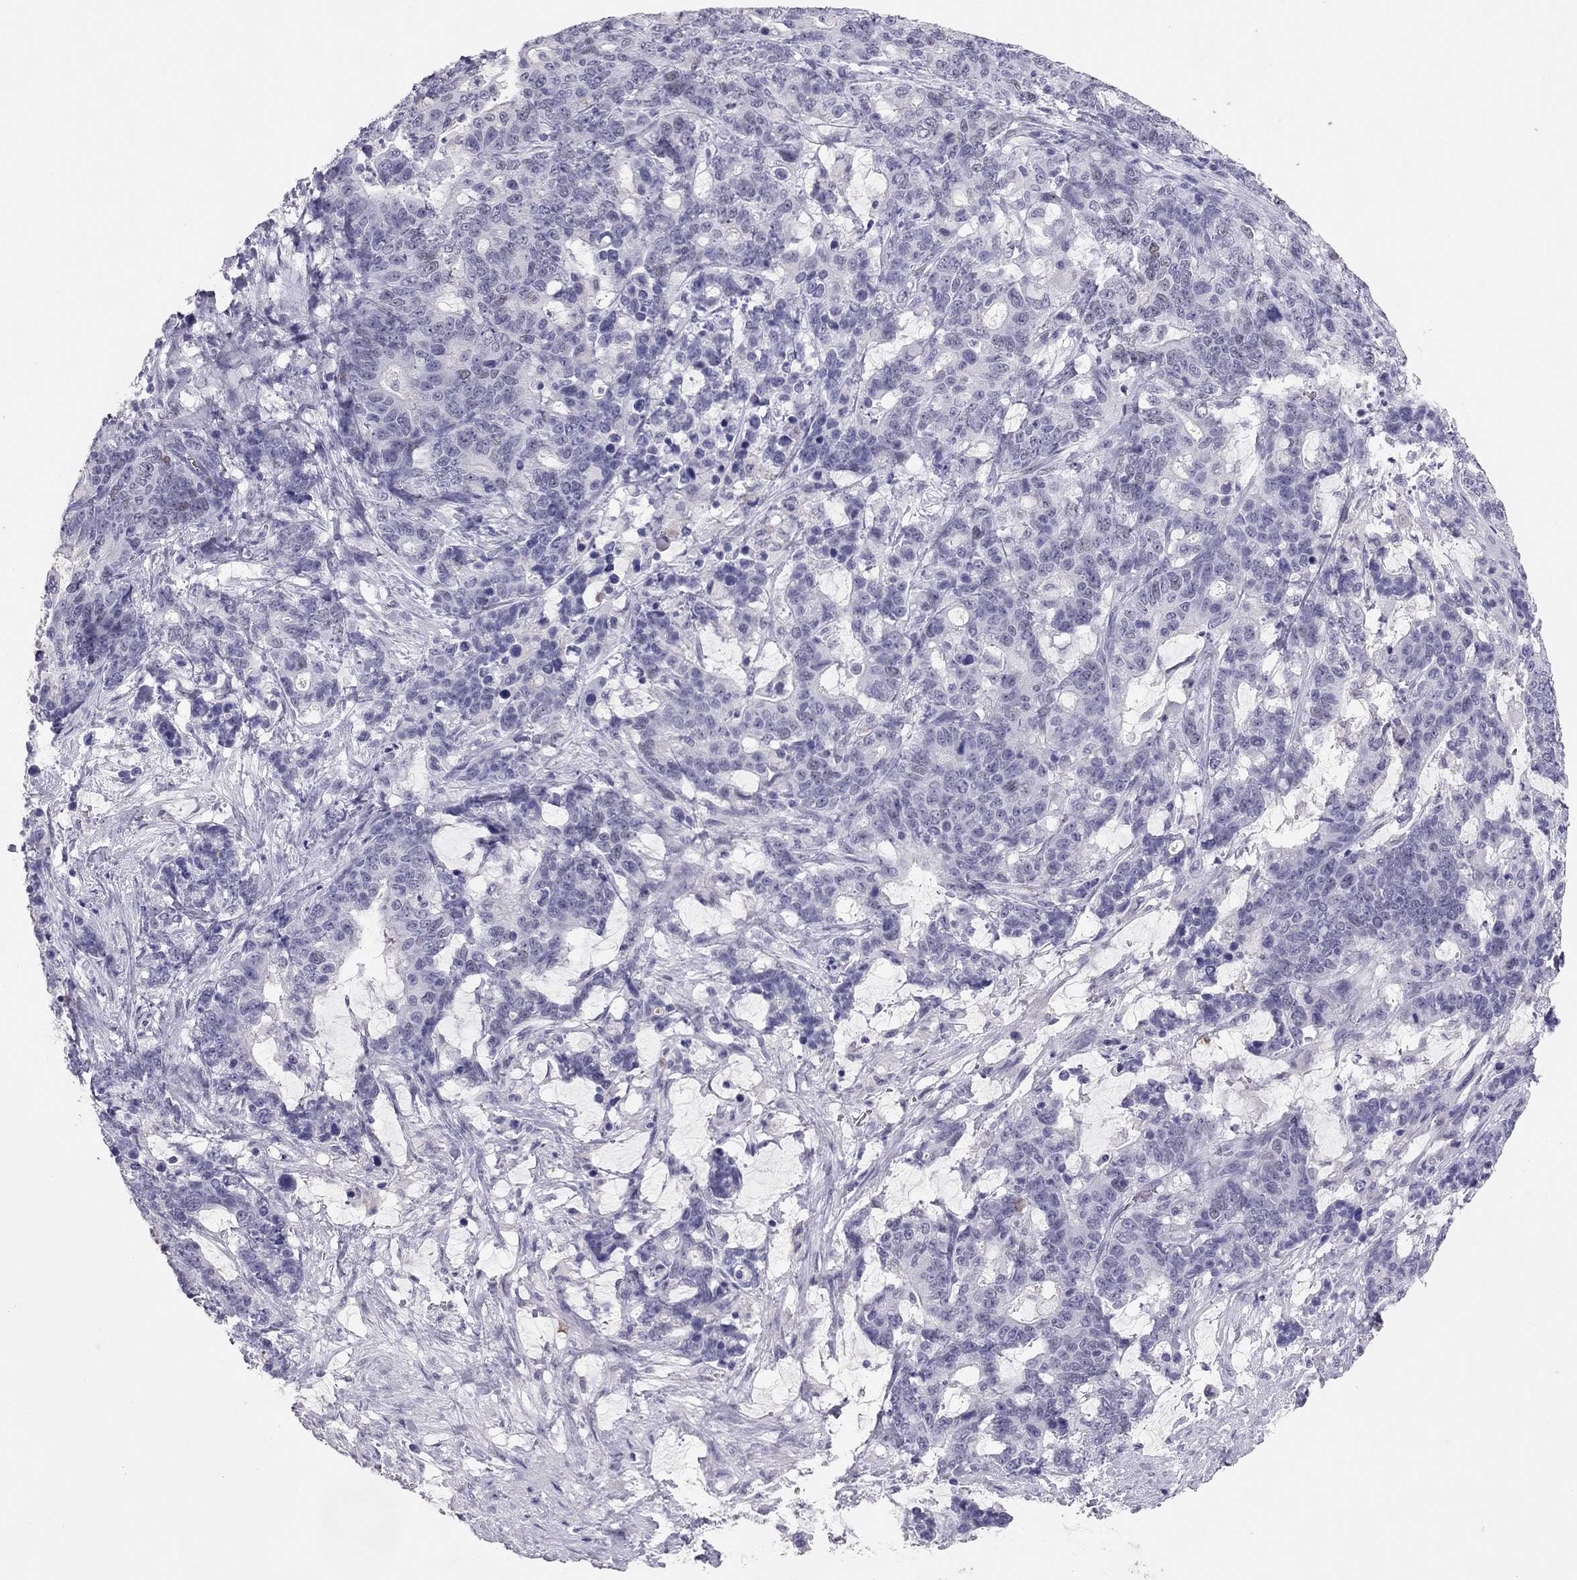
{"staining": {"intensity": "negative", "quantity": "none", "location": "none"}, "tissue": "stomach cancer", "cell_type": "Tumor cells", "image_type": "cancer", "snomed": [{"axis": "morphology", "description": "Normal tissue, NOS"}, {"axis": "morphology", "description": "Adenocarcinoma, NOS"}, {"axis": "topography", "description": "Stomach"}], "caption": "High power microscopy photomicrograph of an immunohistochemistry photomicrograph of stomach adenocarcinoma, revealing no significant expression in tumor cells. The staining is performed using DAB brown chromogen with nuclei counter-stained in using hematoxylin.", "gene": "PHOX2A", "patient": {"sex": "female", "age": 64}}